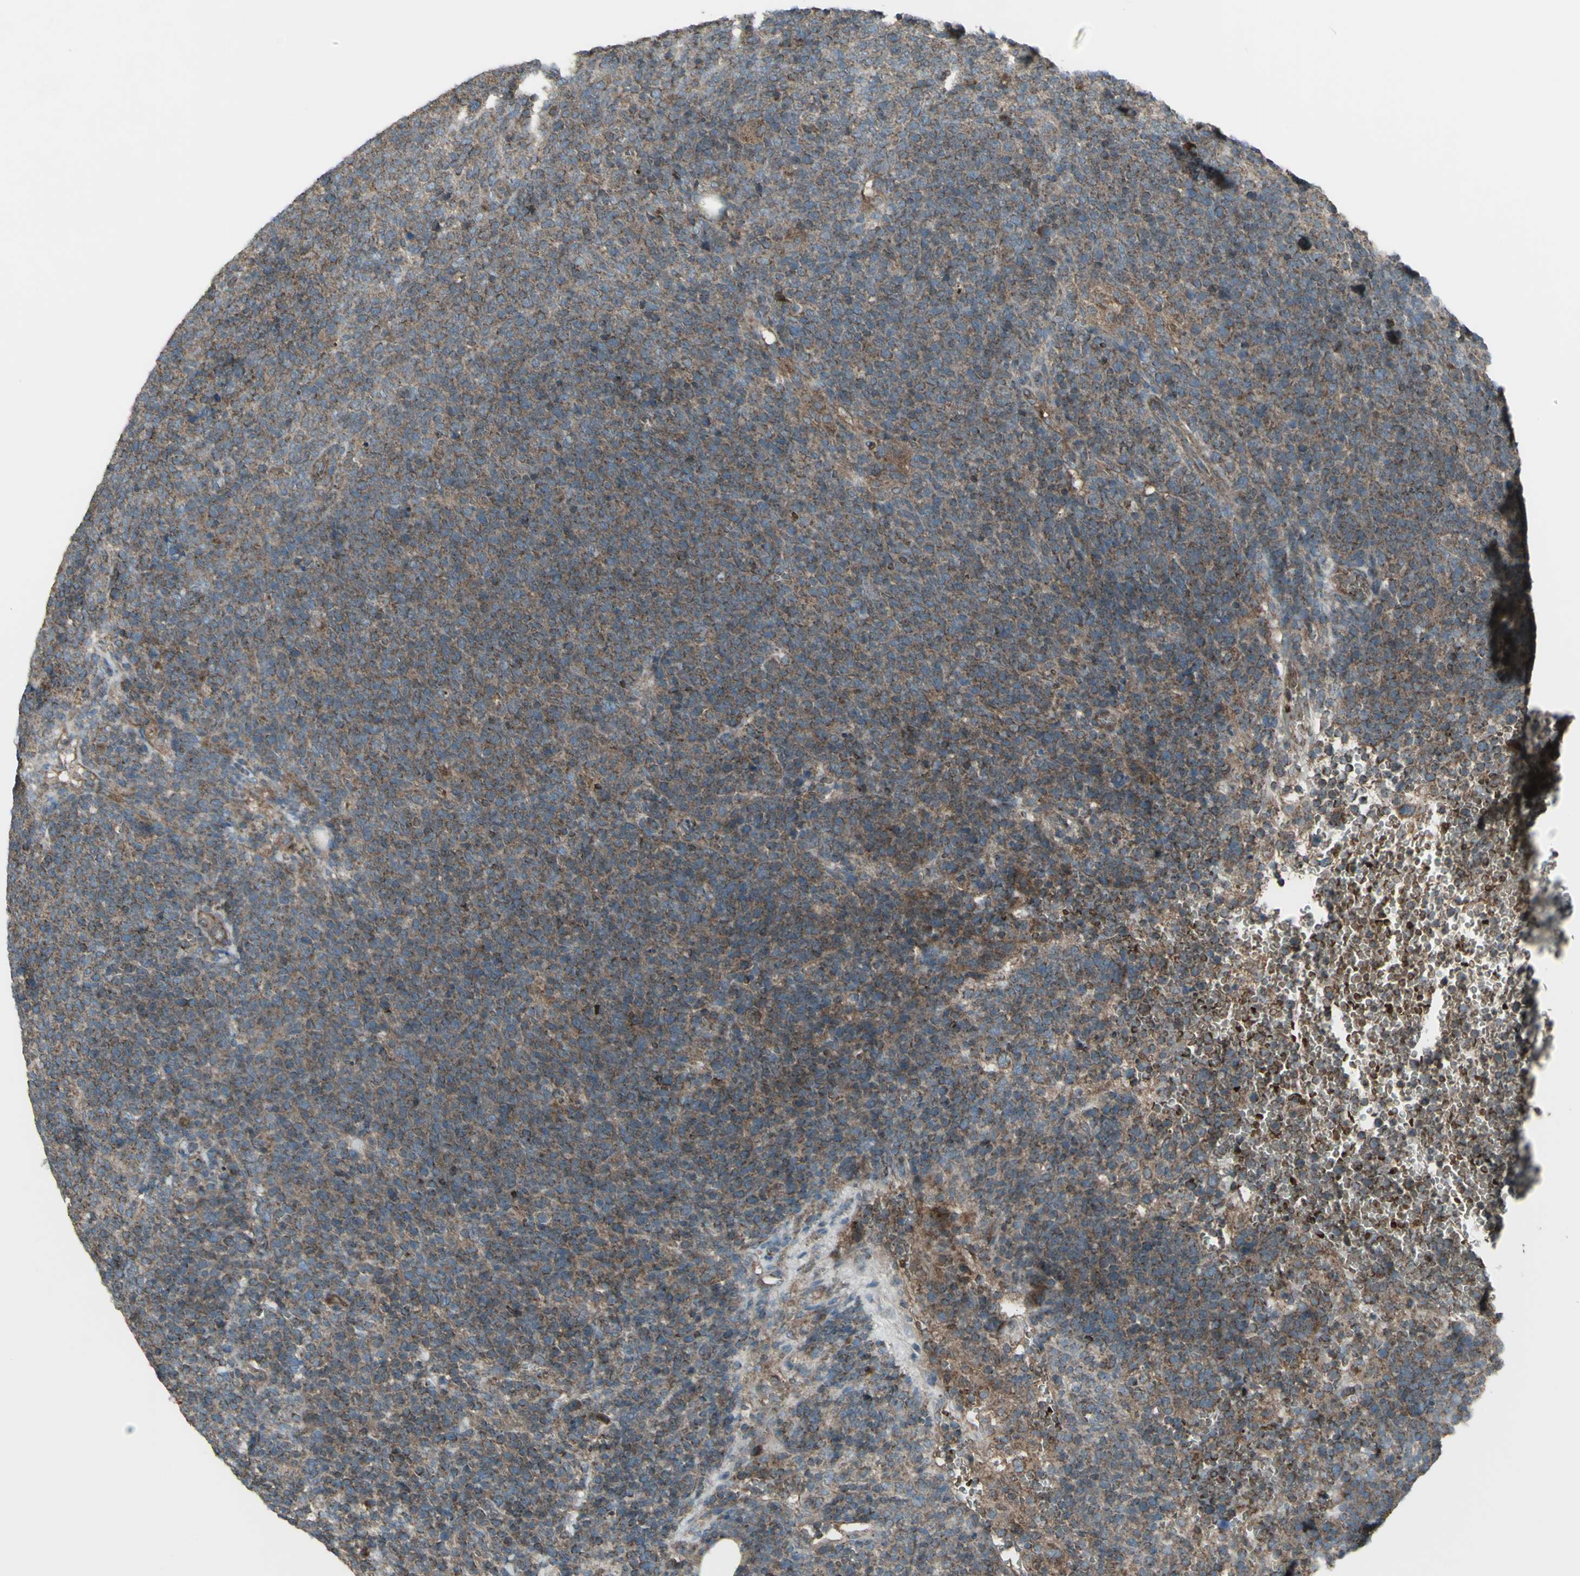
{"staining": {"intensity": "weak", "quantity": ">75%", "location": "cytoplasmic/membranous"}, "tissue": "lymphoma", "cell_type": "Tumor cells", "image_type": "cancer", "snomed": [{"axis": "morphology", "description": "Malignant lymphoma, non-Hodgkin's type, High grade"}, {"axis": "topography", "description": "Lymph node"}], "caption": "Weak cytoplasmic/membranous staining is seen in approximately >75% of tumor cells in lymphoma.", "gene": "SHC1", "patient": {"sex": "male", "age": 61}}